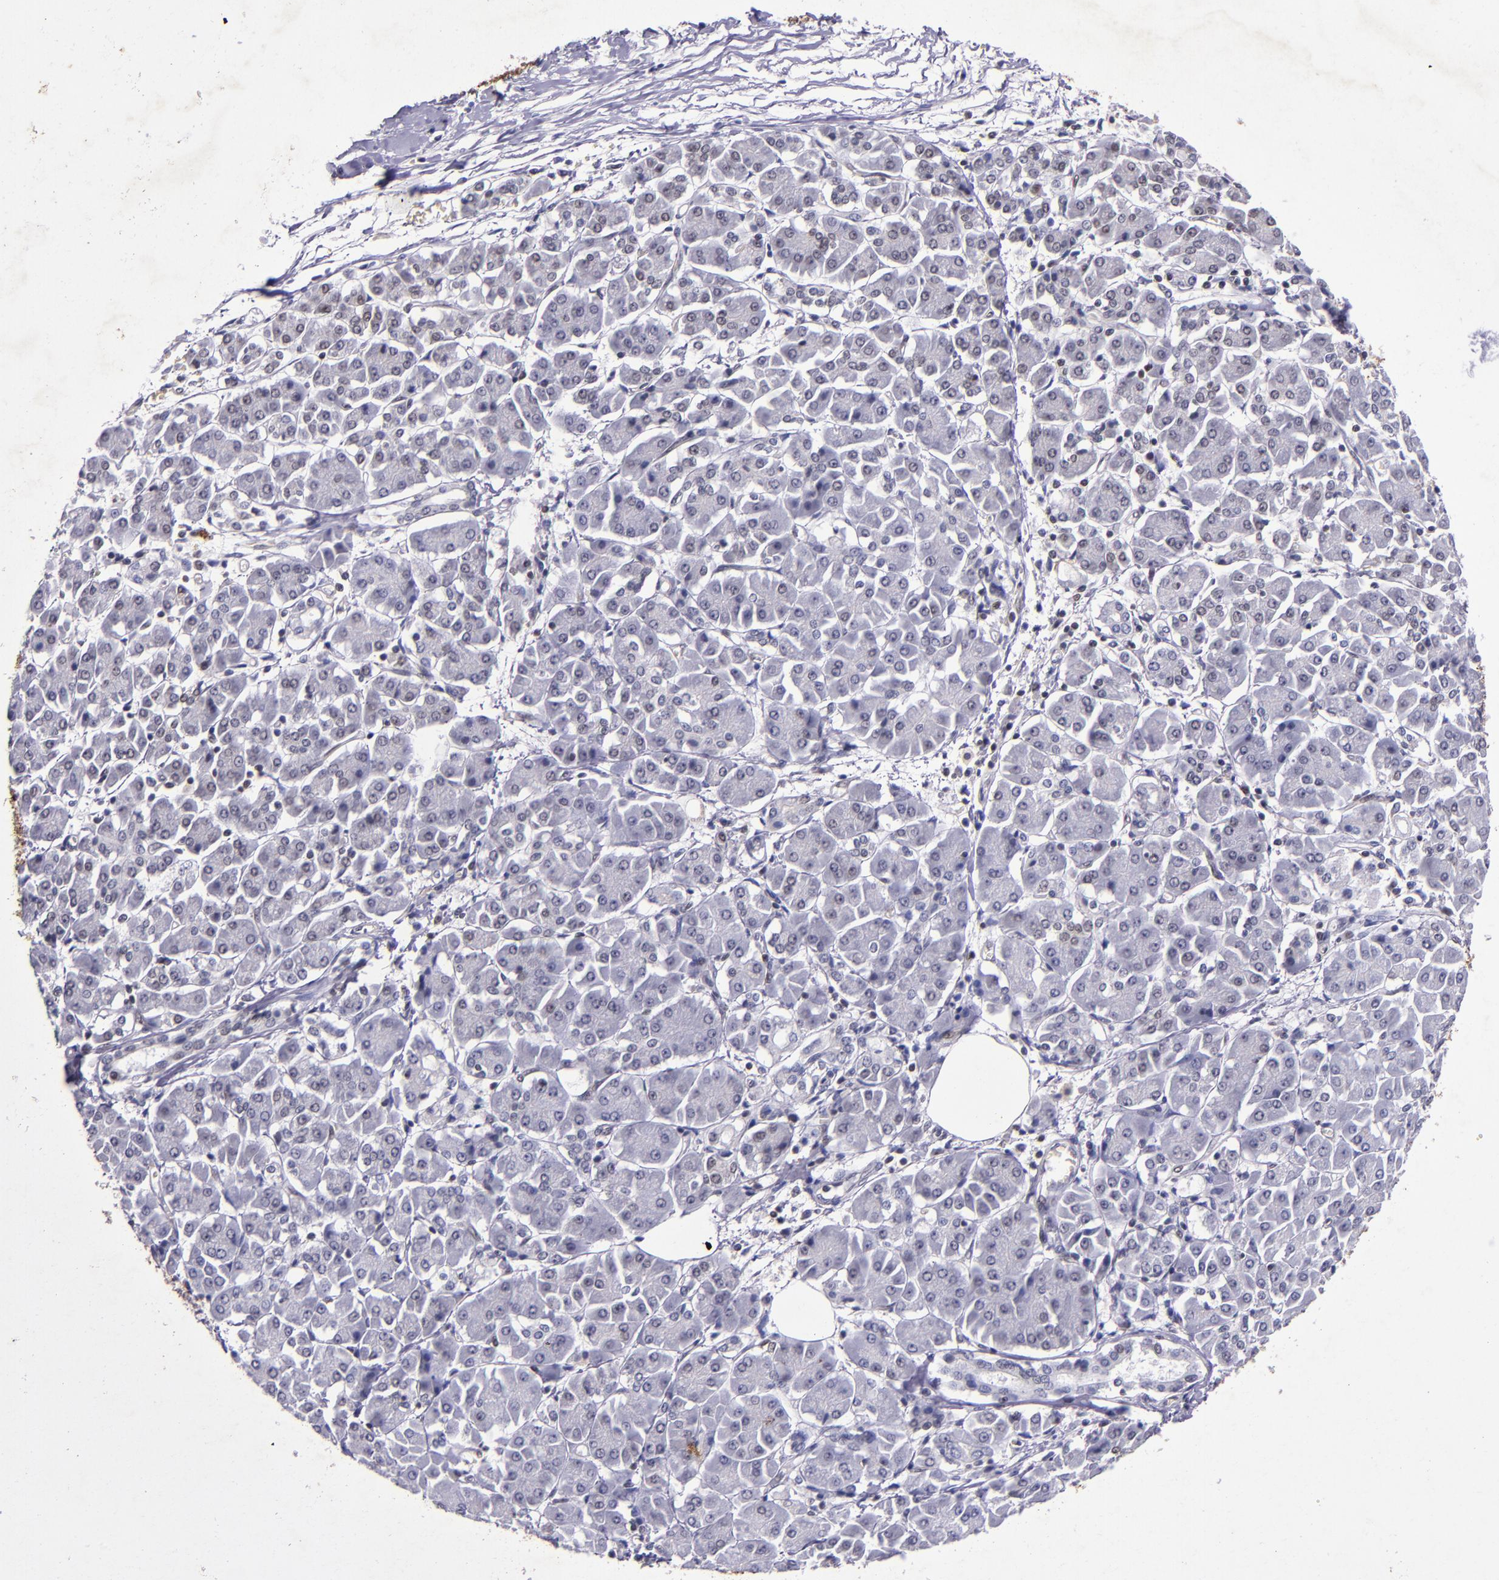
{"staining": {"intensity": "negative", "quantity": "none", "location": "none"}, "tissue": "pancreatic cancer", "cell_type": "Tumor cells", "image_type": "cancer", "snomed": [{"axis": "morphology", "description": "Adenocarcinoma, NOS"}, {"axis": "topography", "description": "Pancreas"}], "caption": "Immunohistochemical staining of pancreatic cancer exhibits no significant expression in tumor cells. (Immunohistochemistry, brightfield microscopy, high magnification).", "gene": "MGMT", "patient": {"sex": "female", "age": 57}}